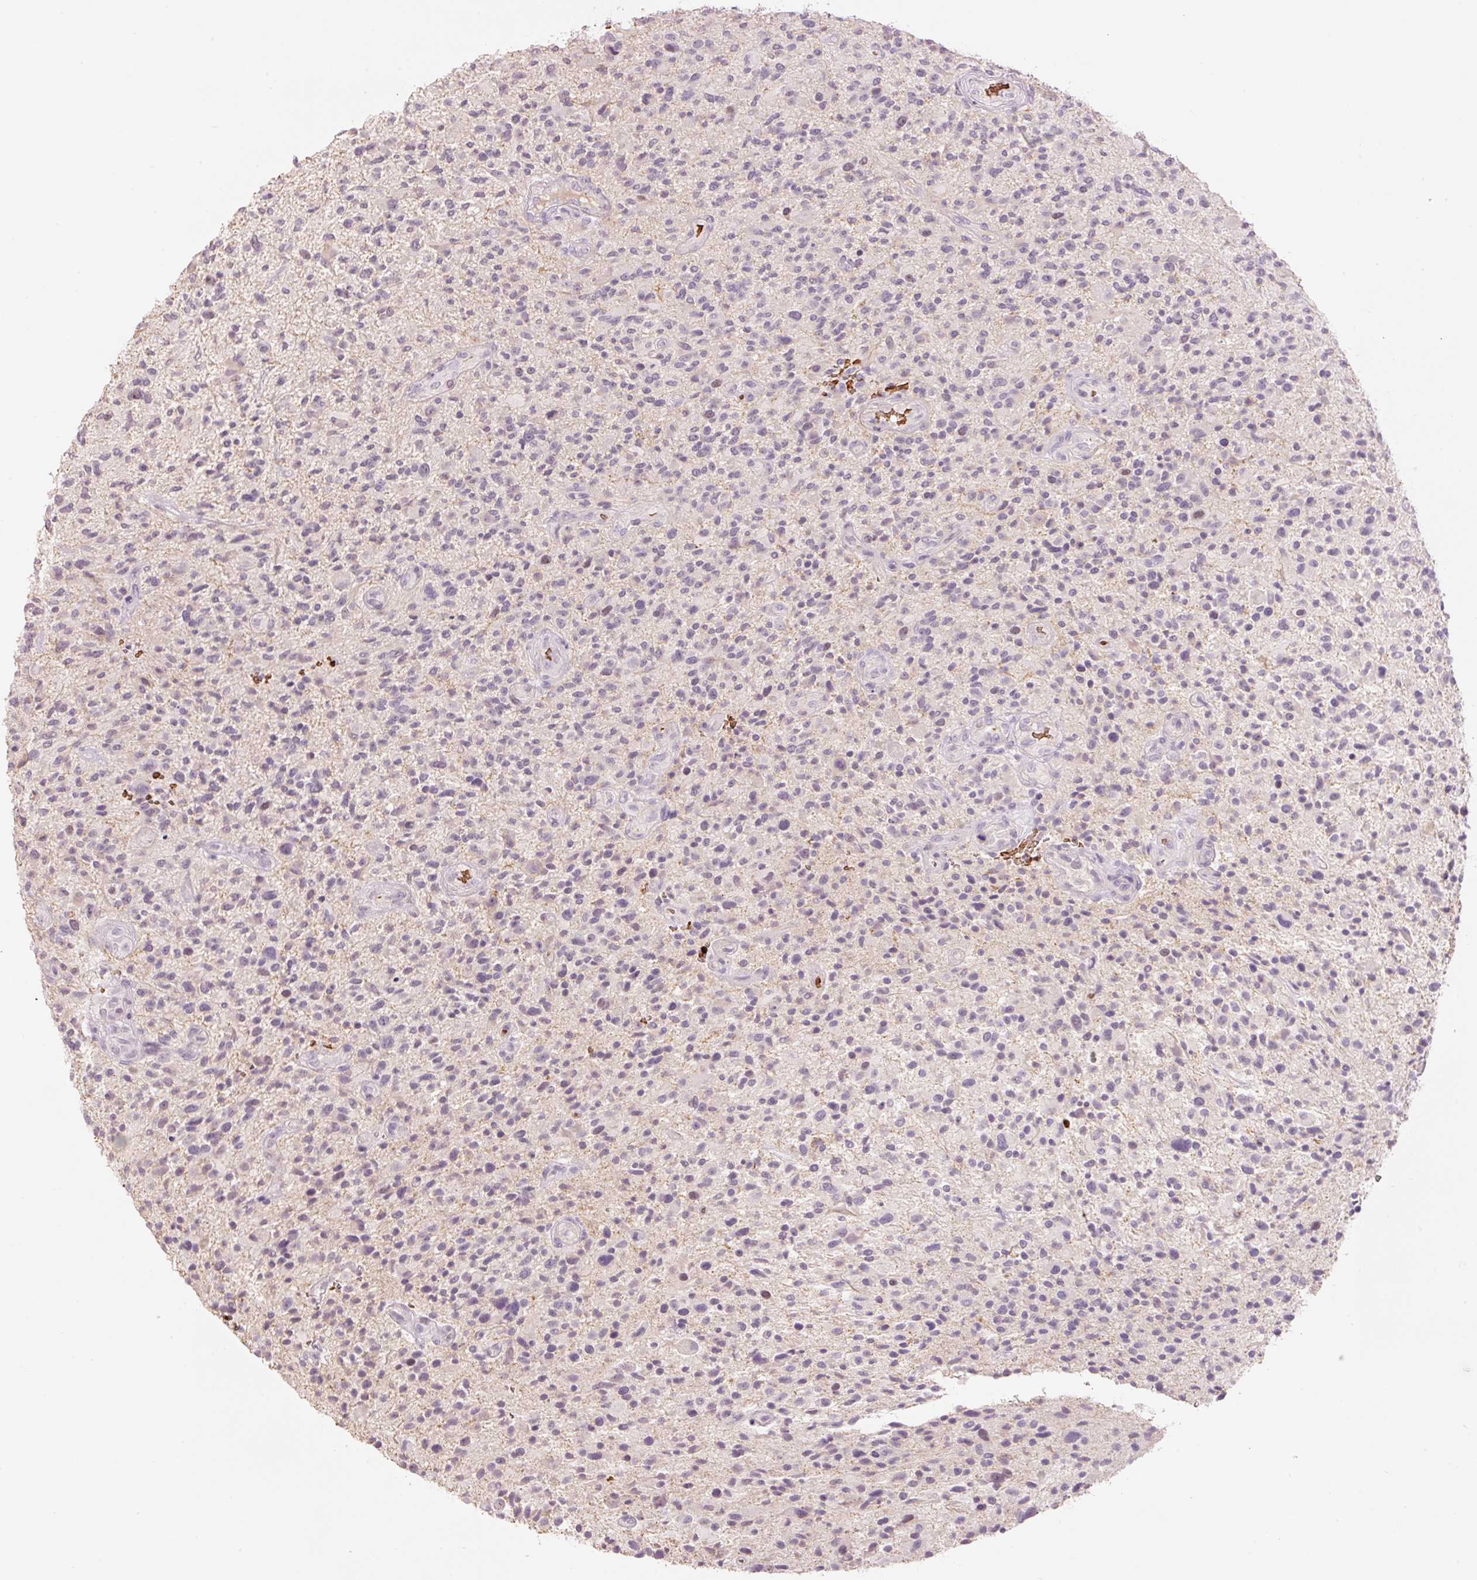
{"staining": {"intensity": "negative", "quantity": "none", "location": "none"}, "tissue": "glioma", "cell_type": "Tumor cells", "image_type": "cancer", "snomed": [{"axis": "morphology", "description": "Glioma, malignant, High grade"}, {"axis": "topography", "description": "Brain"}], "caption": "Tumor cells are negative for protein expression in human glioma. The staining was performed using DAB (3,3'-diaminobenzidine) to visualize the protein expression in brown, while the nuclei were stained in blue with hematoxylin (Magnification: 20x).", "gene": "LY6G6D", "patient": {"sex": "male", "age": 47}}